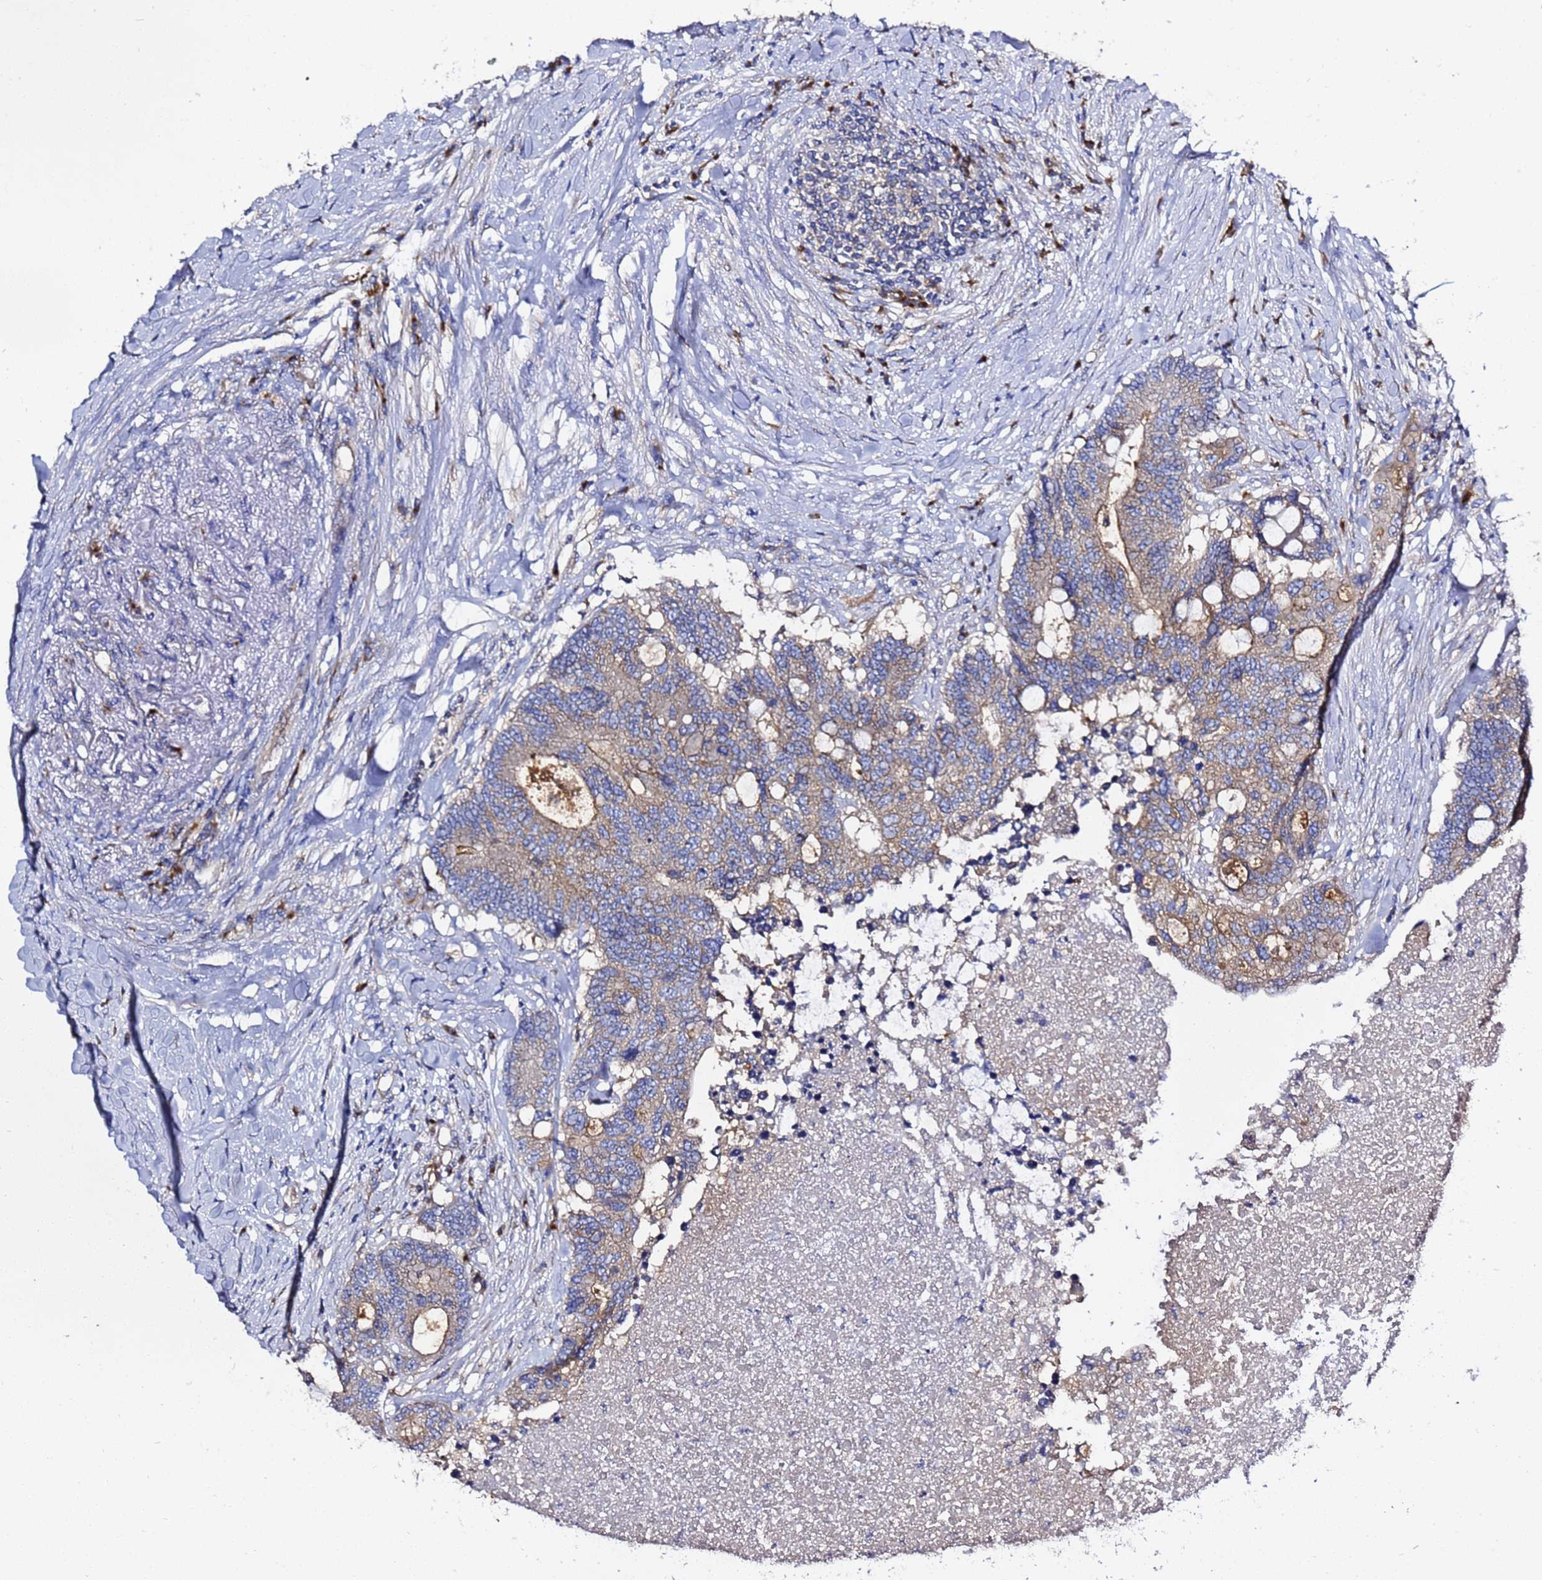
{"staining": {"intensity": "weak", "quantity": "25%-75%", "location": "cytoplasmic/membranous"}, "tissue": "colorectal cancer", "cell_type": "Tumor cells", "image_type": "cancer", "snomed": [{"axis": "morphology", "description": "Adenocarcinoma, NOS"}, {"axis": "topography", "description": "Colon"}], "caption": "A low amount of weak cytoplasmic/membranous expression is appreciated in about 25%-75% of tumor cells in colorectal adenocarcinoma tissue. The protein is shown in brown color, while the nuclei are stained blue.", "gene": "ANAPC1", "patient": {"sex": "male", "age": 71}}